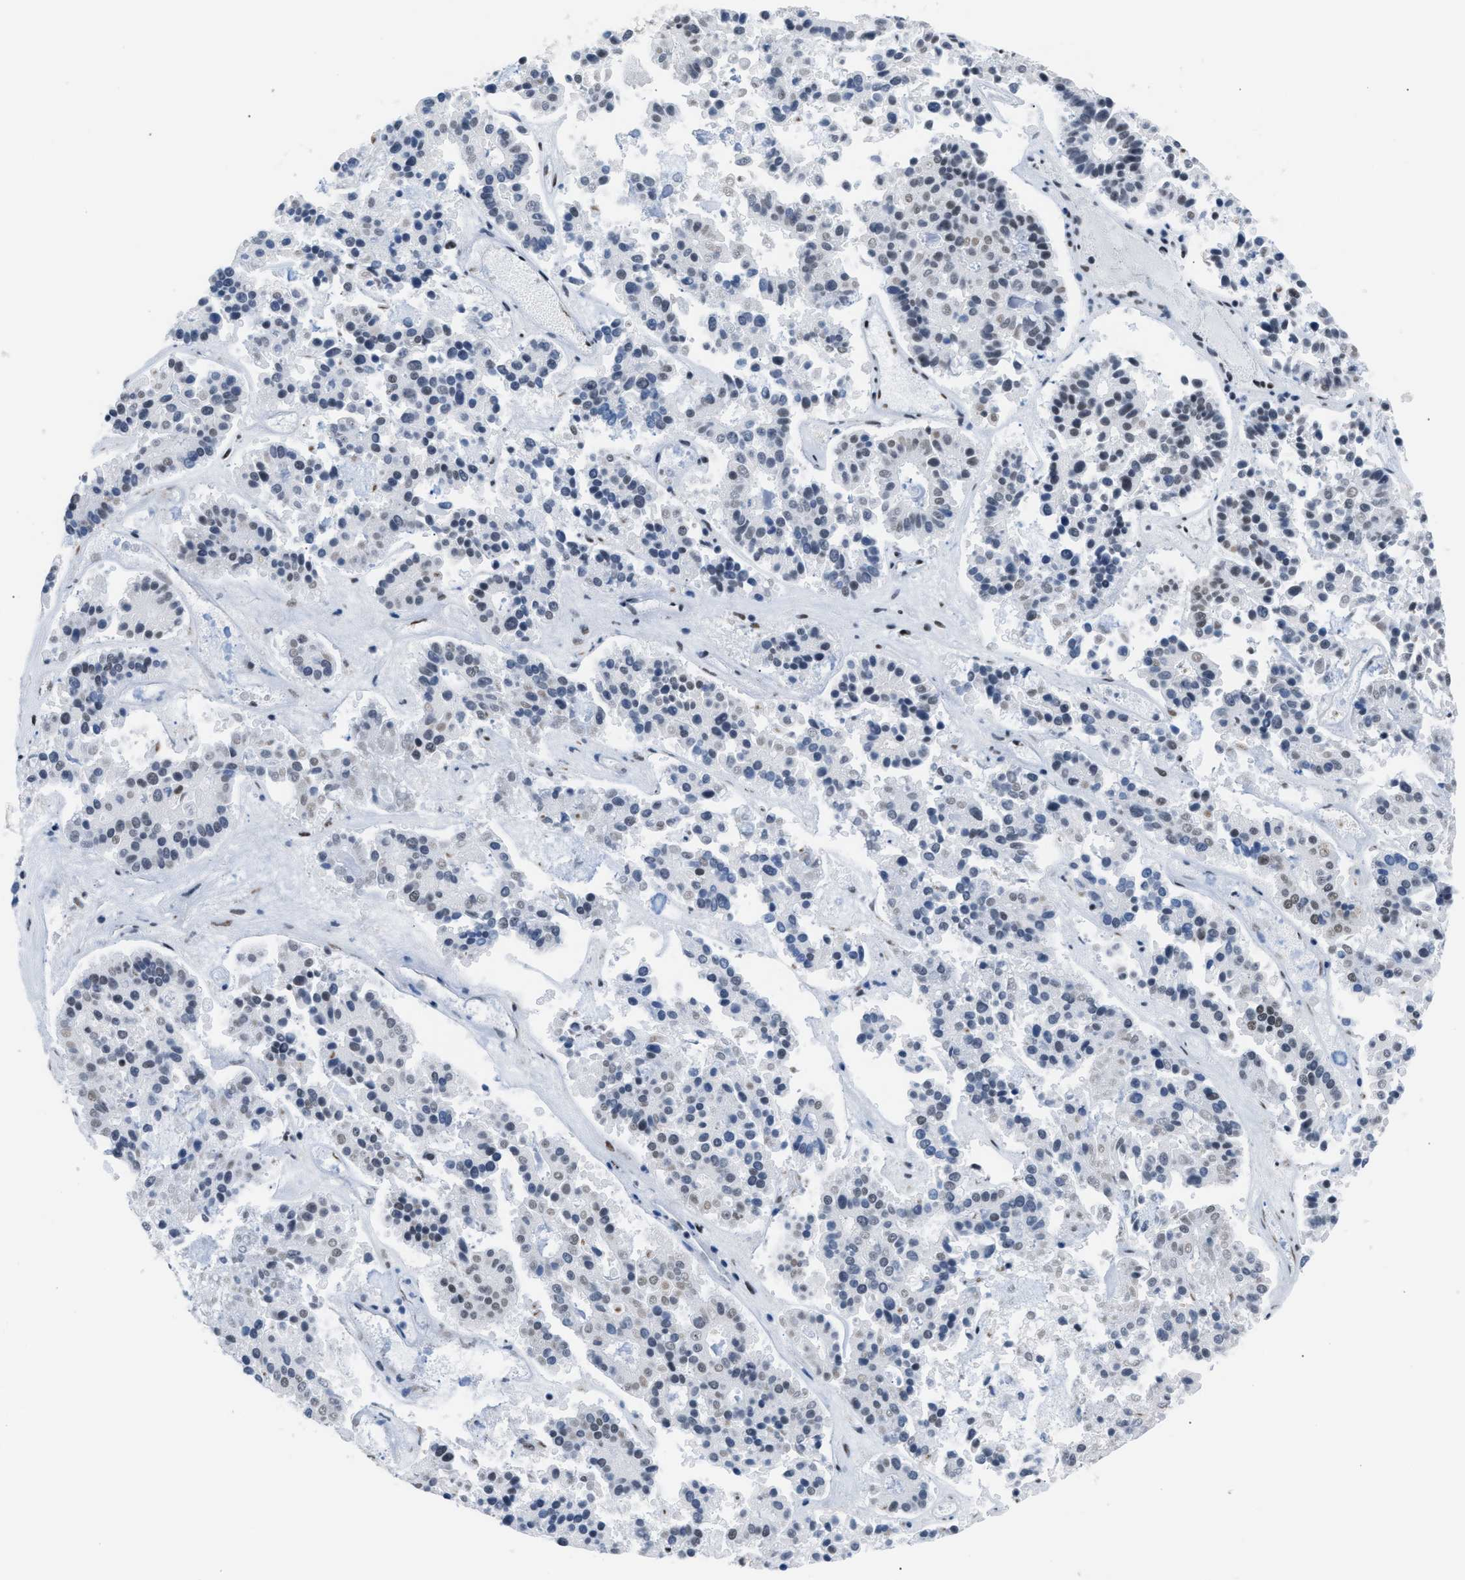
{"staining": {"intensity": "weak", "quantity": "<25%", "location": "nuclear"}, "tissue": "pancreatic cancer", "cell_type": "Tumor cells", "image_type": "cancer", "snomed": [{"axis": "morphology", "description": "Adenocarcinoma, NOS"}, {"axis": "topography", "description": "Pancreas"}], "caption": "Immunohistochemistry (IHC) of human pancreatic cancer (adenocarcinoma) displays no expression in tumor cells. The staining is performed using DAB brown chromogen with nuclei counter-stained in using hematoxylin.", "gene": "CCAR2", "patient": {"sex": "male", "age": 50}}